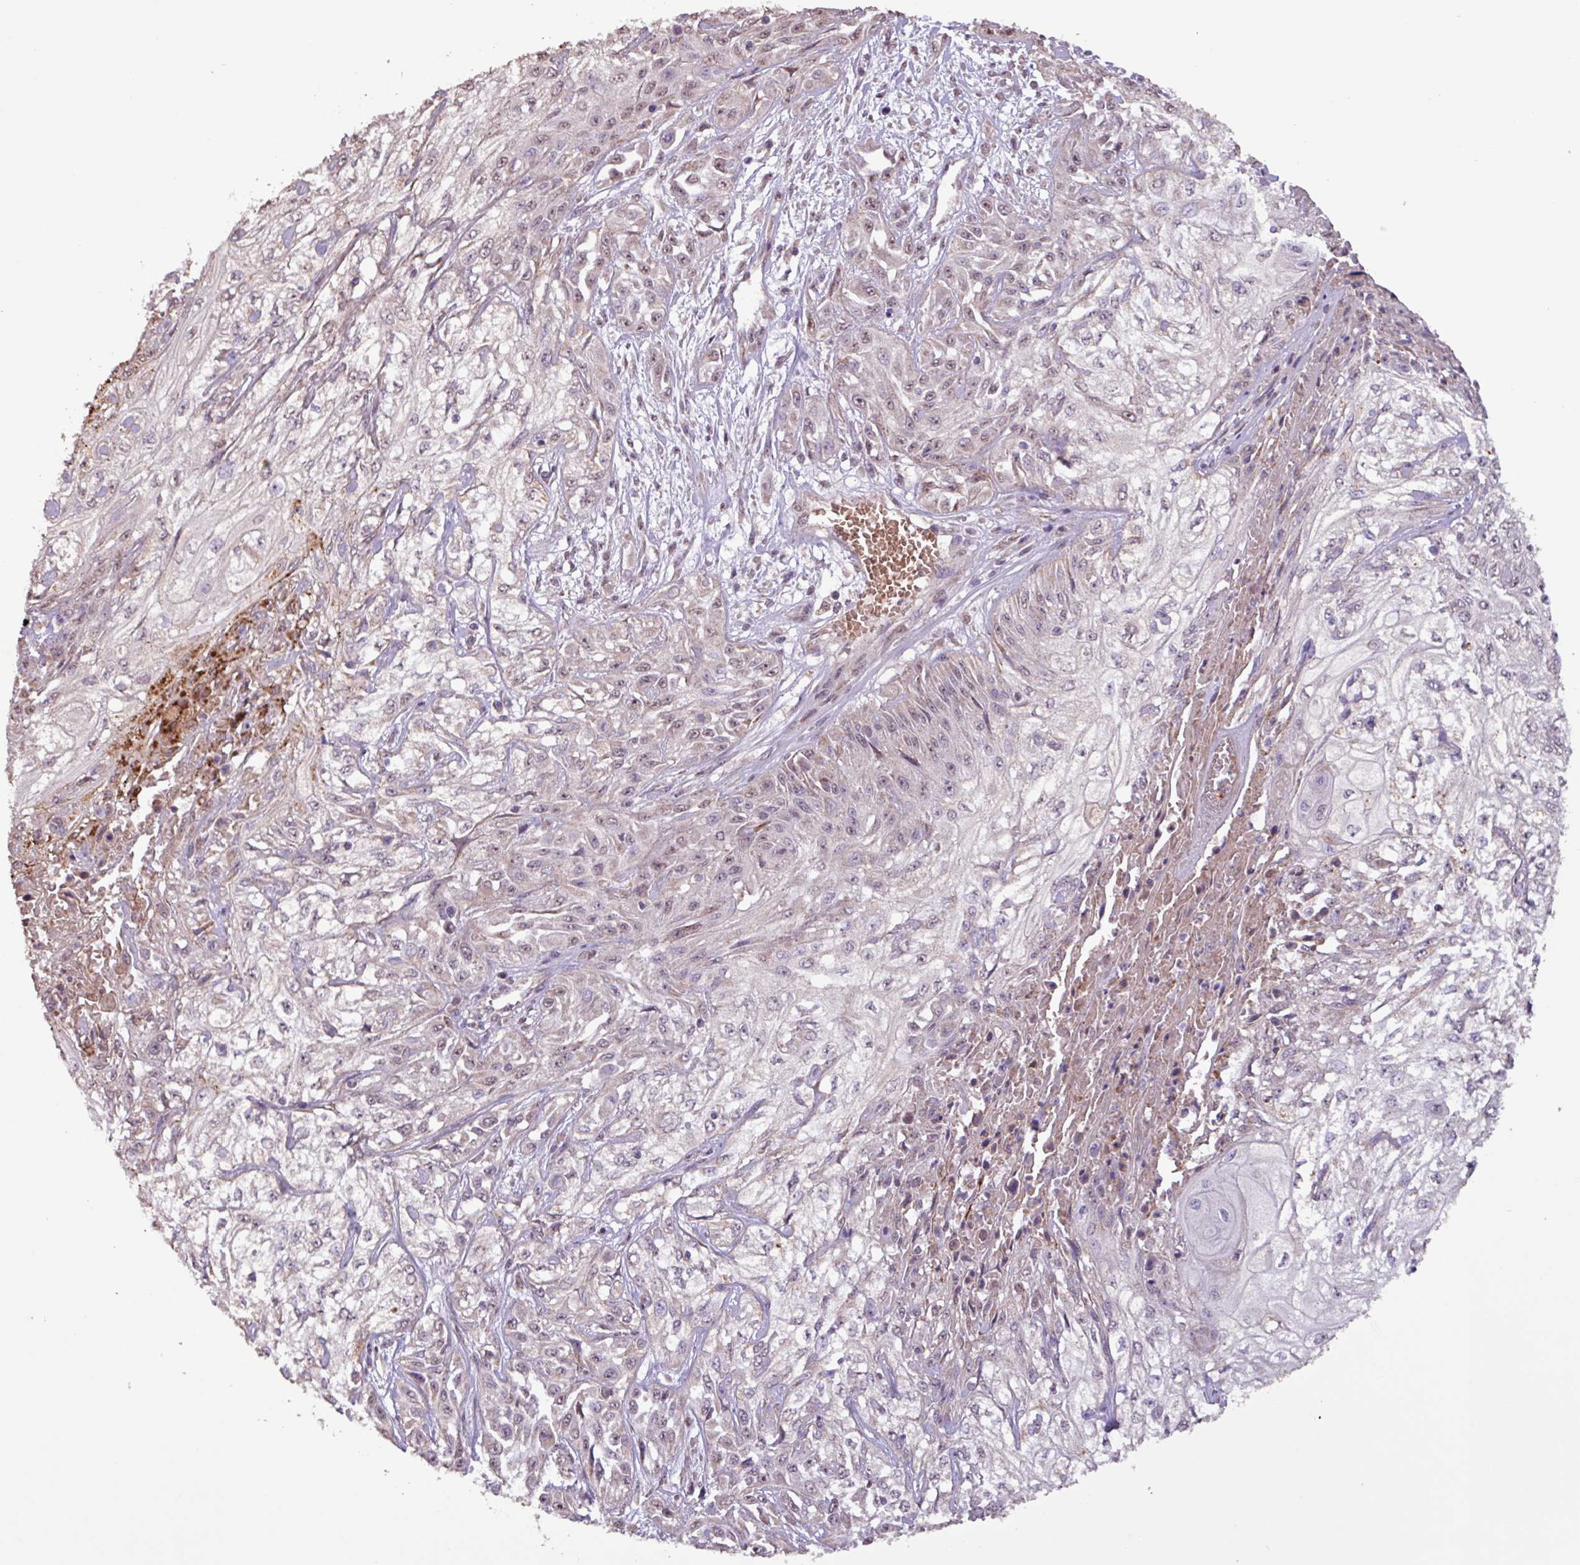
{"staining": {"intensity": "weak", "quantity": "25%-75%", "location": "nuclear"}, "tissue": "skin cancer", "cell_type": "Tumor cells", "image_type": "cancer", "snomed": [{"axis": "morphology", "description": "Squamous cell carcinoma, NOS"}, {"axis": "morphology", "description": "Squamous cell carcinoma, metastatic, NOS"}, {"axis": "topography", "description": "Skin"}, {"axis": "topography", "description": "Lymph node"}], "caption": "High-power microscopy captured an IHC image of metastatic squamous cell carcinoma (skin), revealing weak nuclear expression in about 25%-75% of tumor cells. The staining is performed using DAB brown chromogen to label protein expression. The nuclei are counter-stained blue using hematoxylin.", "gene": "L3MBTL3", "patient": {"sex": "male", "age": 75}}